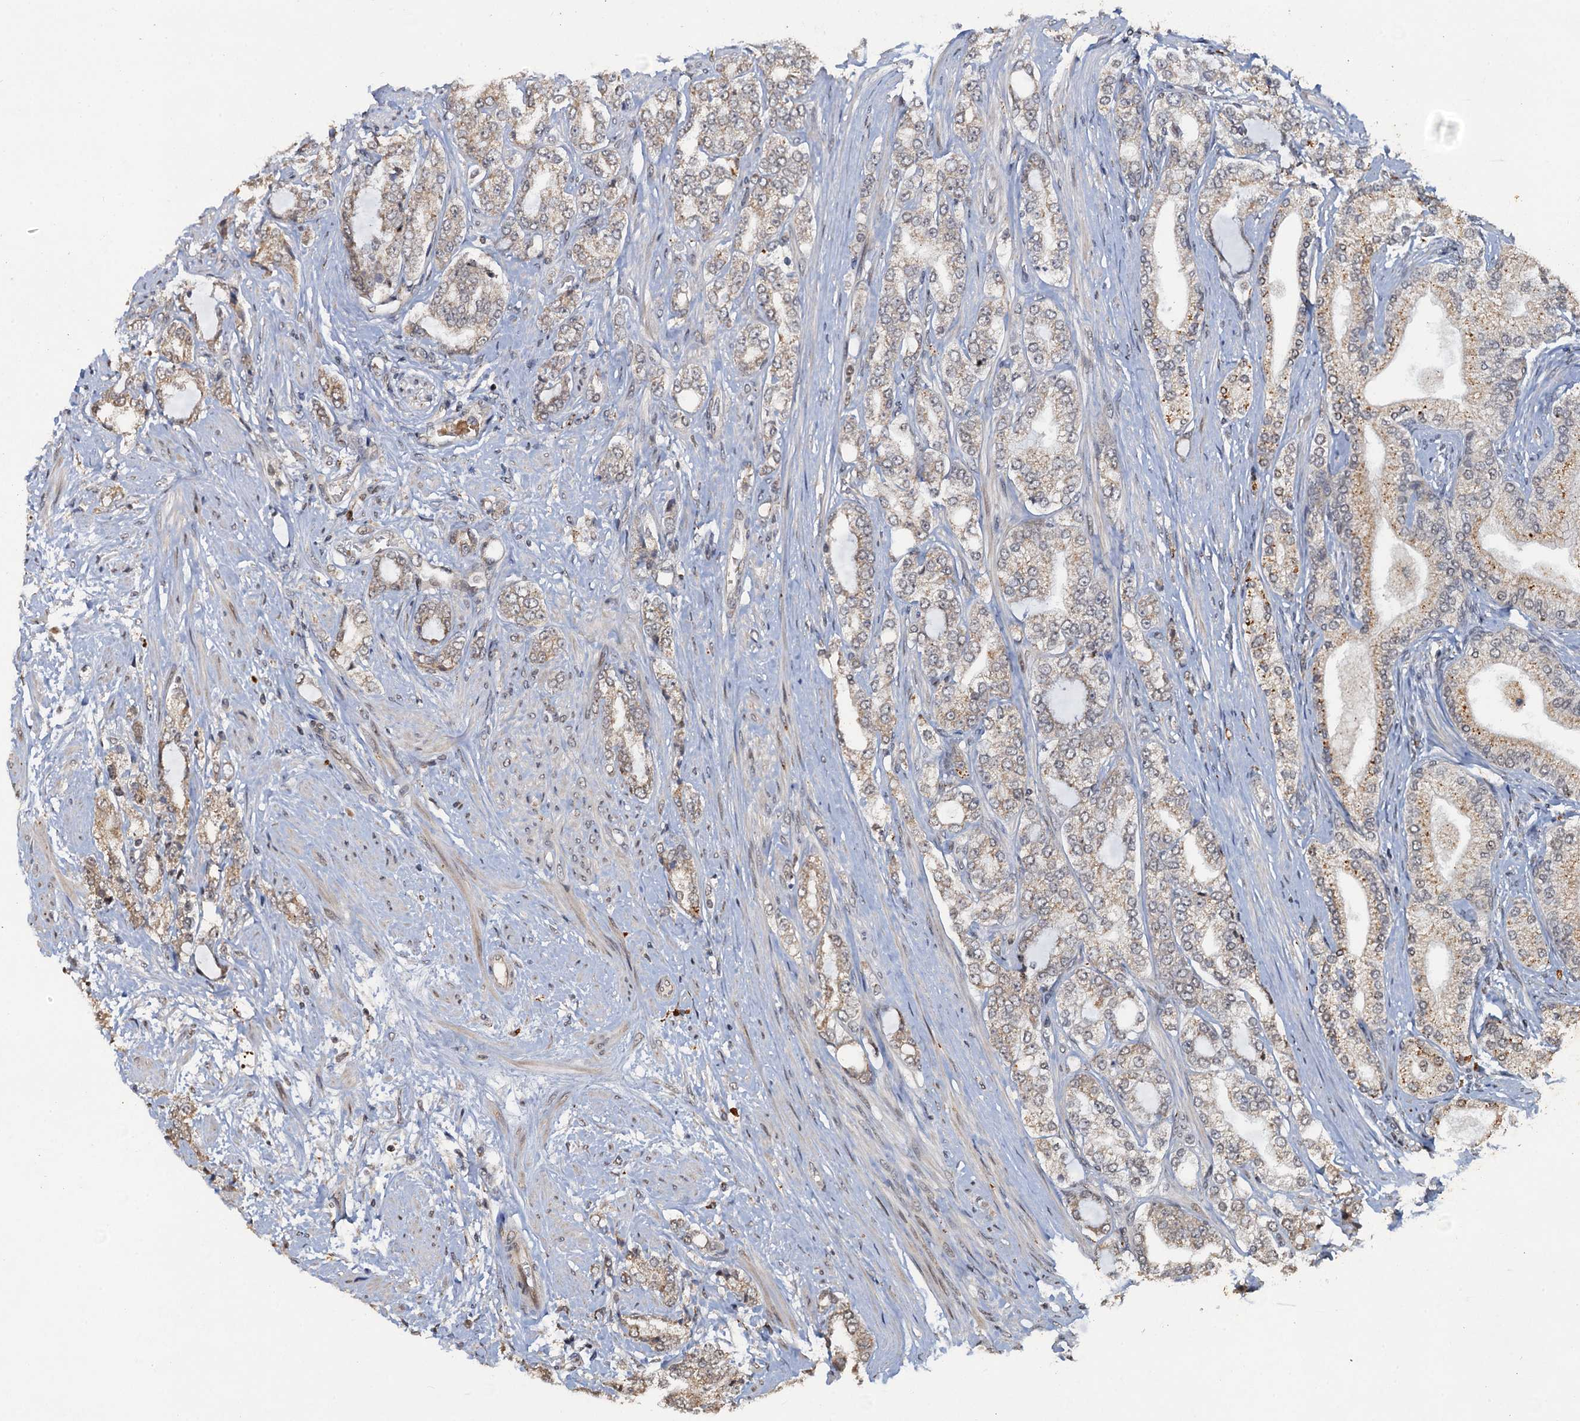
{"staining": {"intensity": "weak", "quantity": "25%-75%", "location": "cytoplasmic/membranous"}, "tissue": "prostate cancer", "cell_type": "Tumor cells", "image_type": "cancer", "snomed": [{"axis": "morphology", "description": "Adenocarcinoma, High grade"}, {"axis": "topography", "description": "Prostate"}], "caption": "IHC micrograph of neoplastic tissue: prostate cancer stained using immunohistochemistry (IHC) reveals low levels of weak protein expression localized specifically in the cytoplasmic/membranous of tumor cells, appearing as a cytoplasmic/membranous brown color.", "gene": "REP15", "patient": {"sex": "male", "age": 64}}